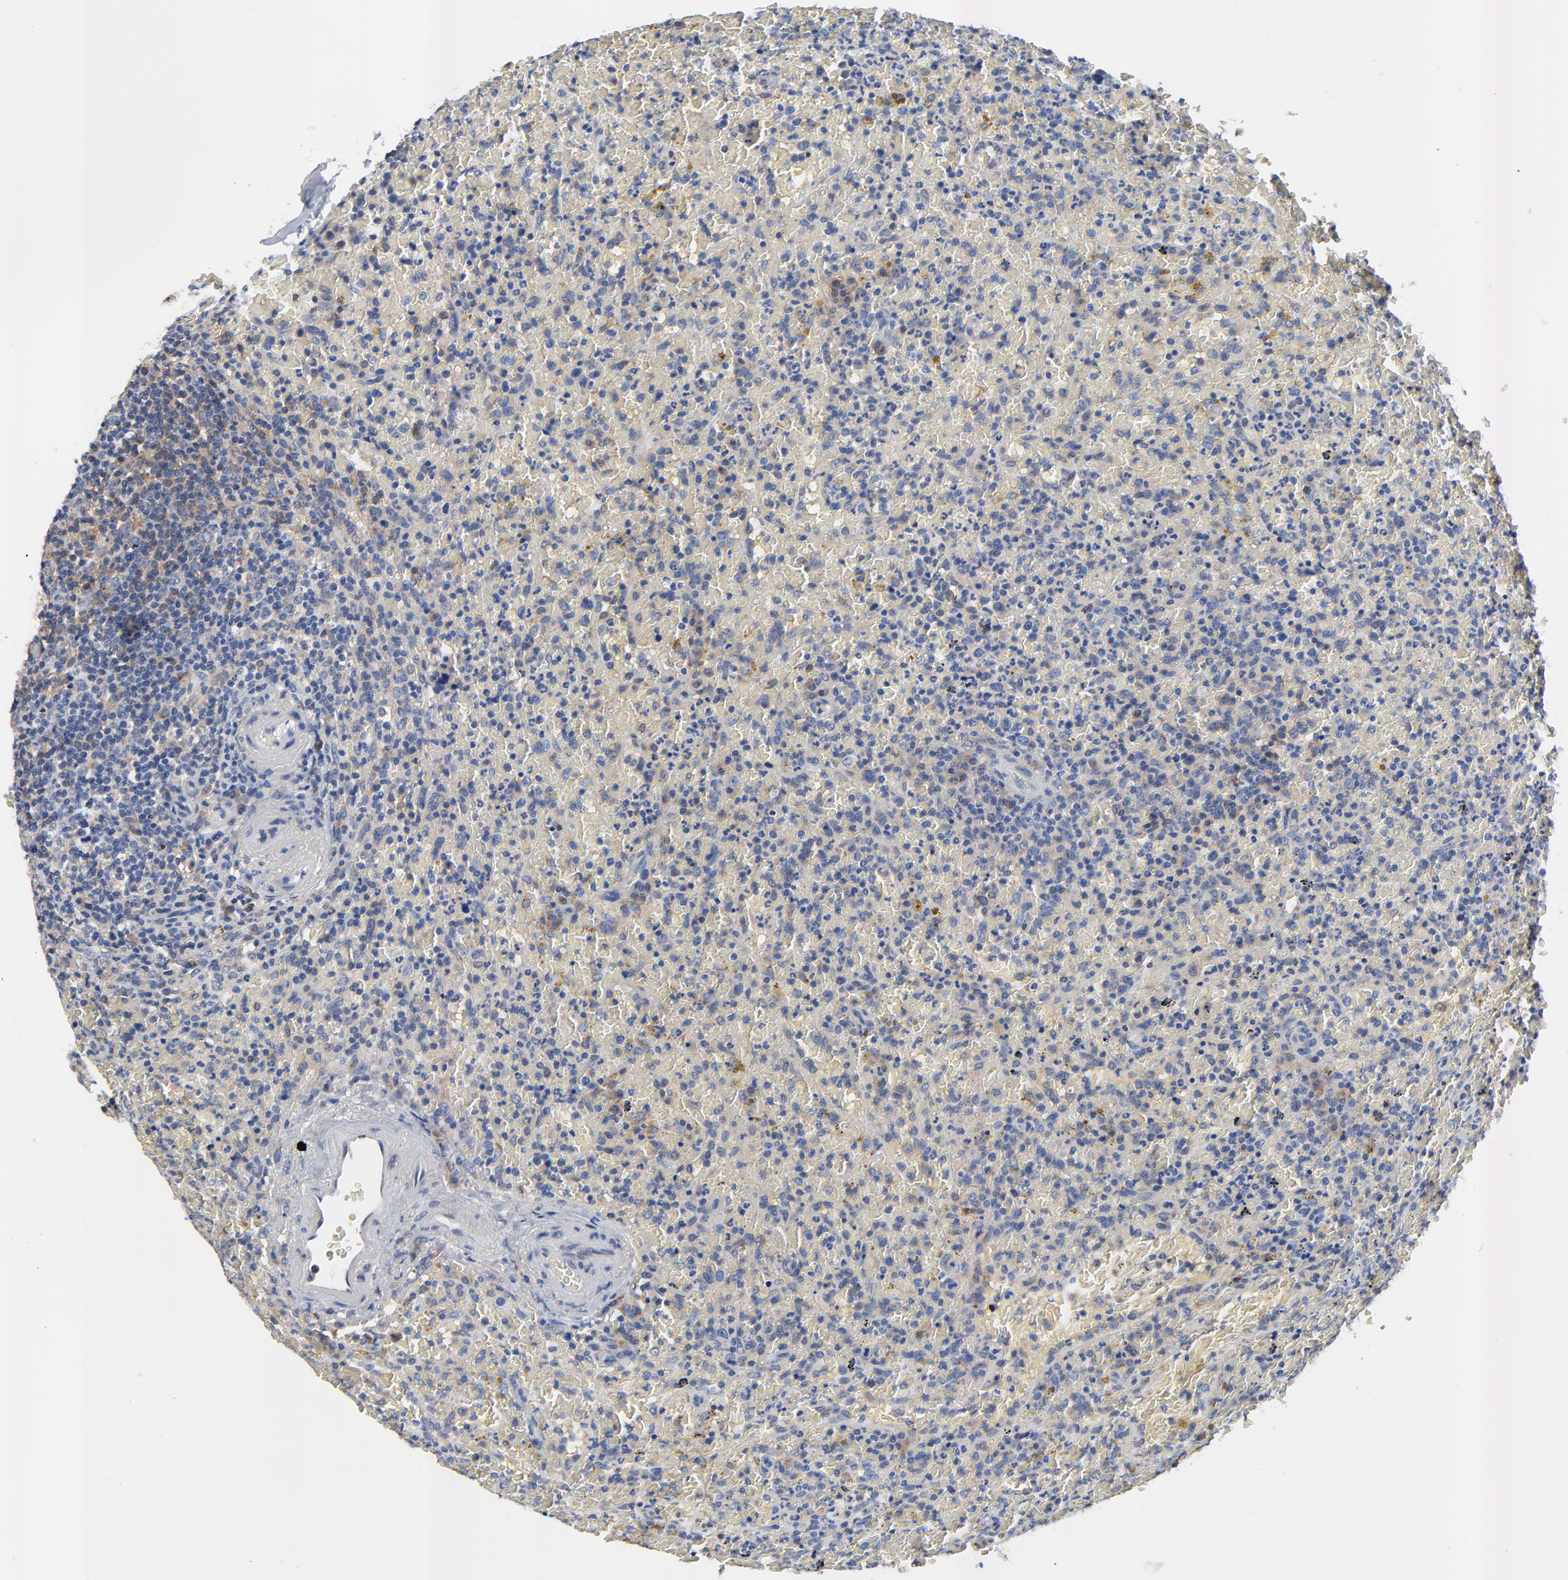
{"staining": {"intensity": "negative", "quantity": "none", "location": "none"}, "tissue": "lymphoma", "cell_type": "Tumor cells", "image_type": "cancer", "snomed": [{"axis": "morphology", "description": "Malignant lymphoma, non-Hodgkin's type, High grade"}, {"axis": "topography", "description": "Spleen"}, {"axis": "topography", "description": "Lymph node"}], "caption": "IHC of high-grade malignant lymphoma, non-Hodgkin's type exhibits no staining in tumor cells.", "gene": "VAV2", "patient": {"sex": "female", "age": 70}}